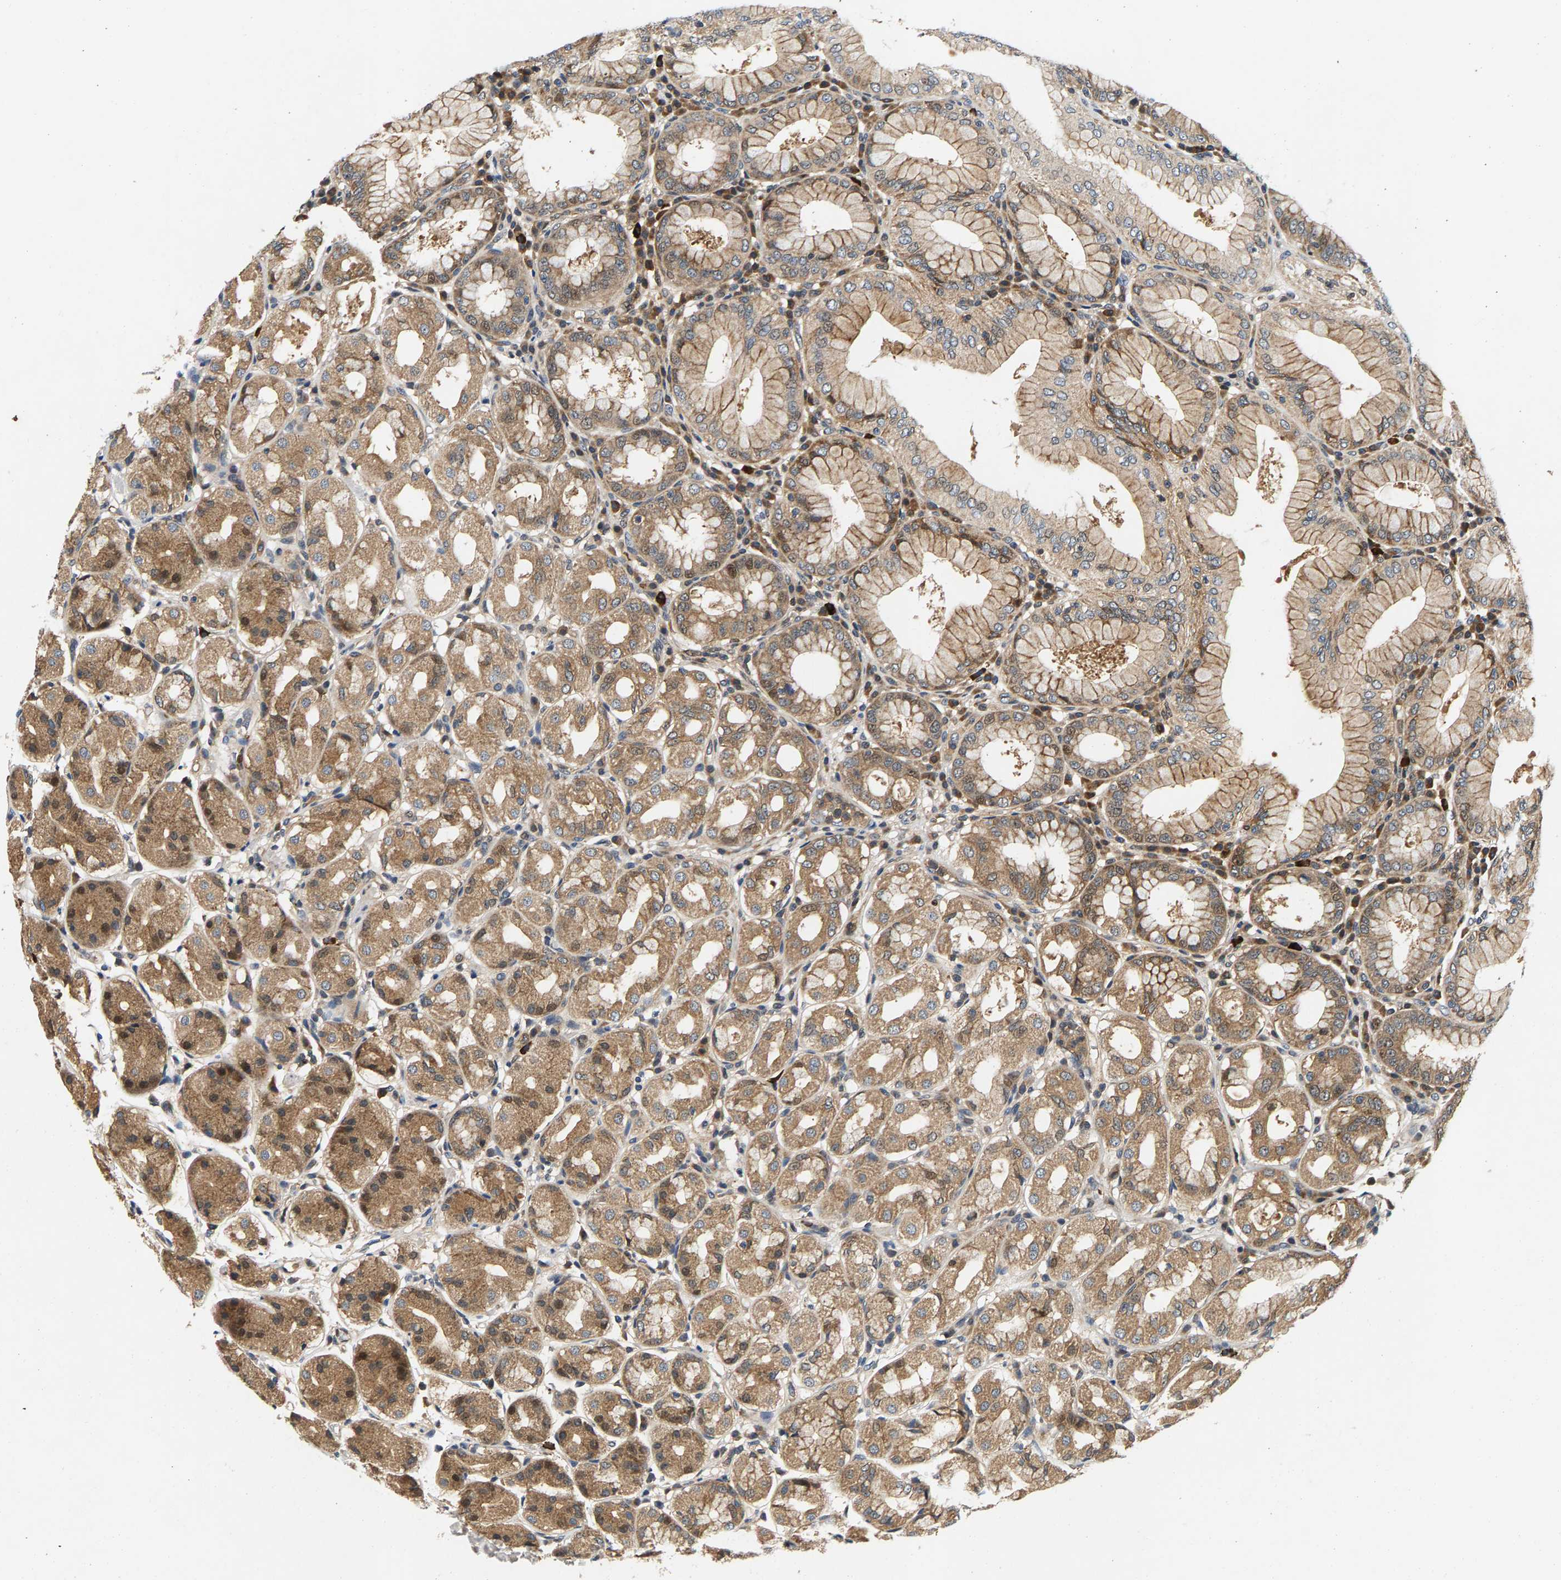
{"staining": {"intensity": "moderate", "quantity": ">75%", "location": "cytoplasmic/membranous"}, "tissue": "stomach", "cell_type": "Glandular cells", "image_type": "normal", "snomed": [{"axis": "morphology", "description": "Normal tissue, NOS"}, {"axis": "topography", "description": "Stomach"}, {"axis": "topography", "description": "Stomach, lower"}], "caption": "Immunohistochemistry photomicrograph of normal stomach: human stomach stained using immunohistochemistry demonstrates medium levels of moderate protein expression localized specifically in the cytoplasmic/membranous of glandular cells, appearing as a cytoplasmic/membranous brown color.", "gene": "FAM78A", "patient": {"sex": "female", "age": 56}}